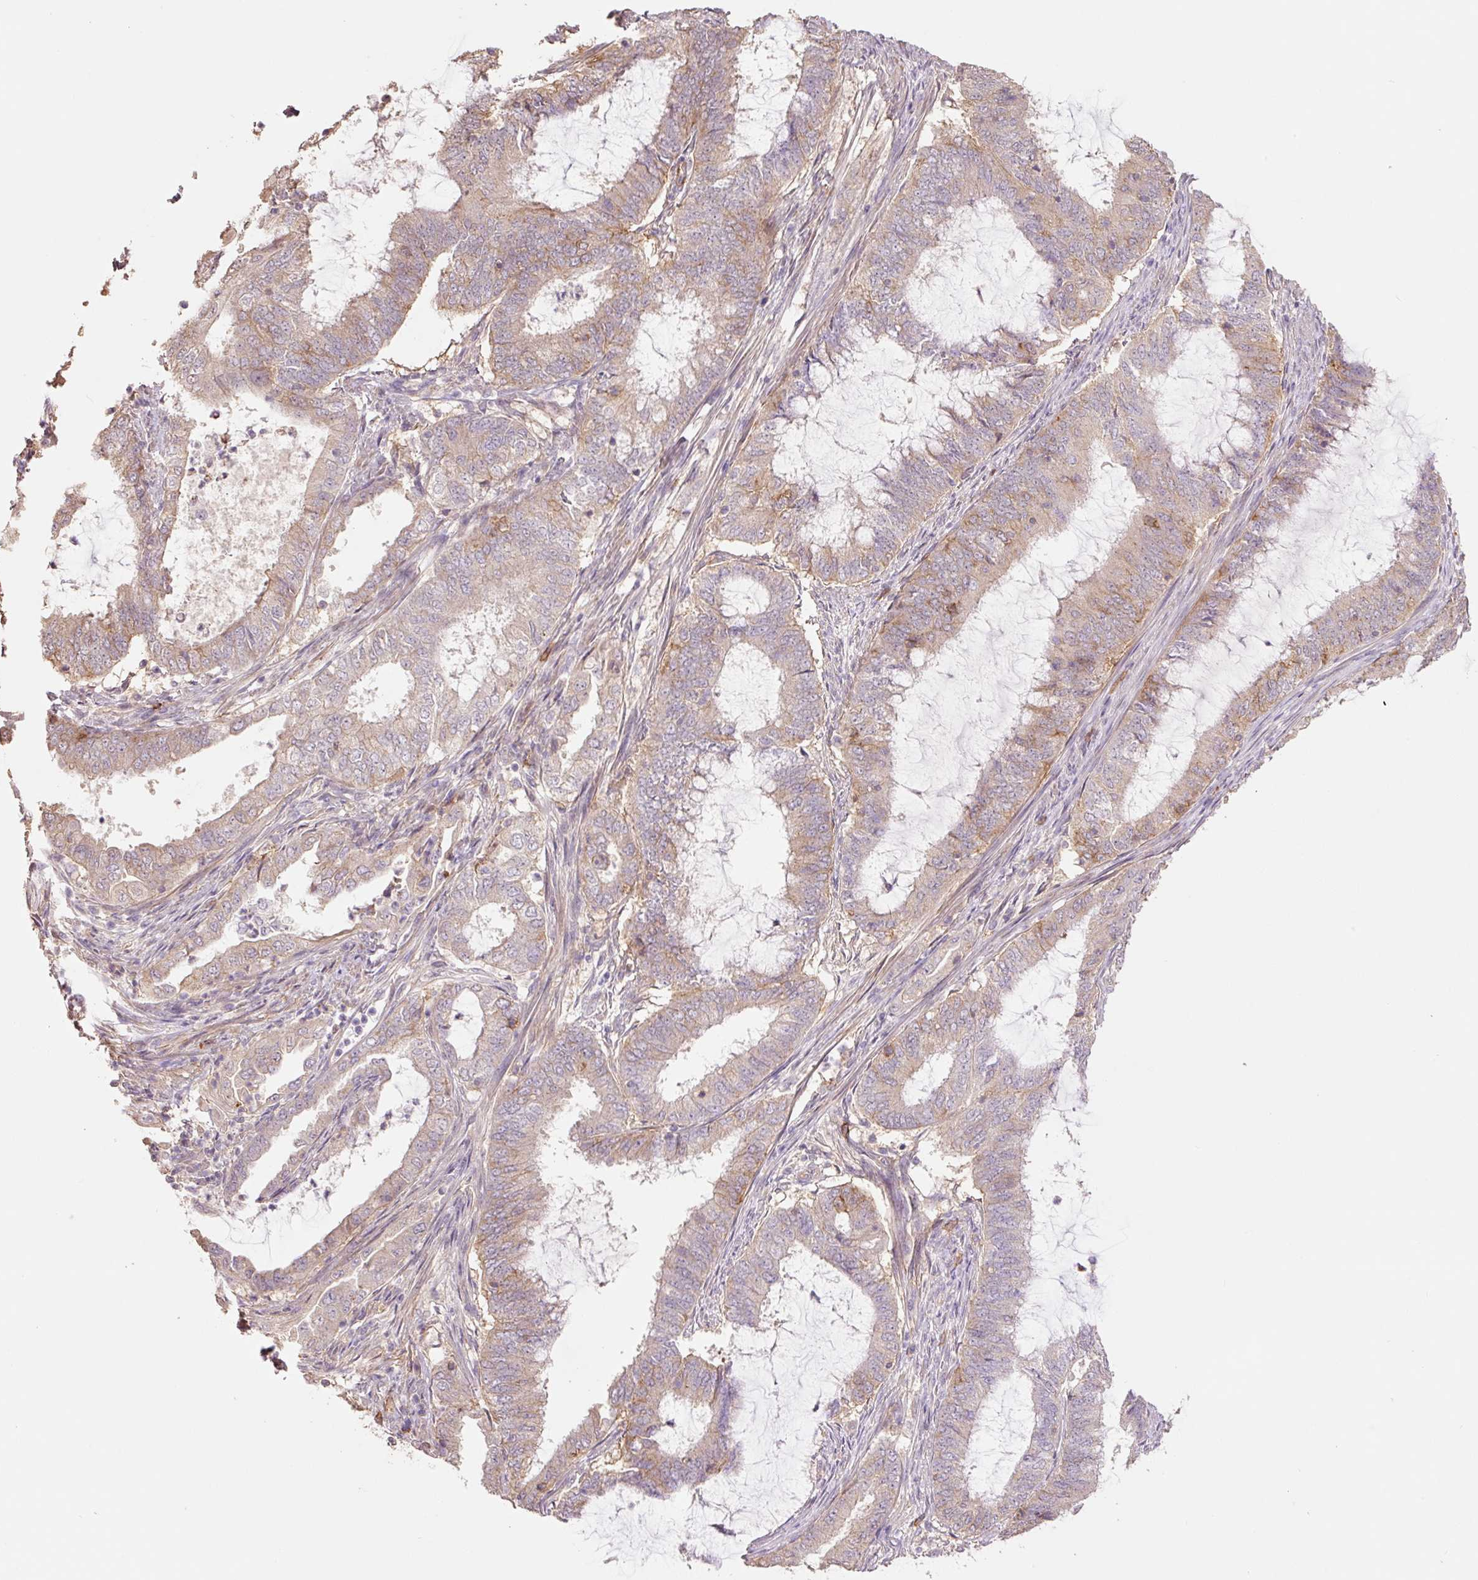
{"staining": {"intensity": "moderate", "quantity": "25%-75%", "location": "cytoplasmic/membranous"}, "tissue": "endometrial cancer", "cell_type": "Tumor cells", "image_type": "cancer", "snomed": [{"axis": "morphology", "description": "Adenocarcinoma, NOS"}, {"axis": "topography", "description": "Endometrium"}], "caption": "Immunohistochemistry image of human endometrial cancer (adenocarcinoma) stained for a protein (brown), which exhibits medium levels of moderate cytoplasmic/membranous positivity in about 25%-75% of tumor cells.", "gene": "SLC1A4", "patient": {"sex": "female", "age": 51}}